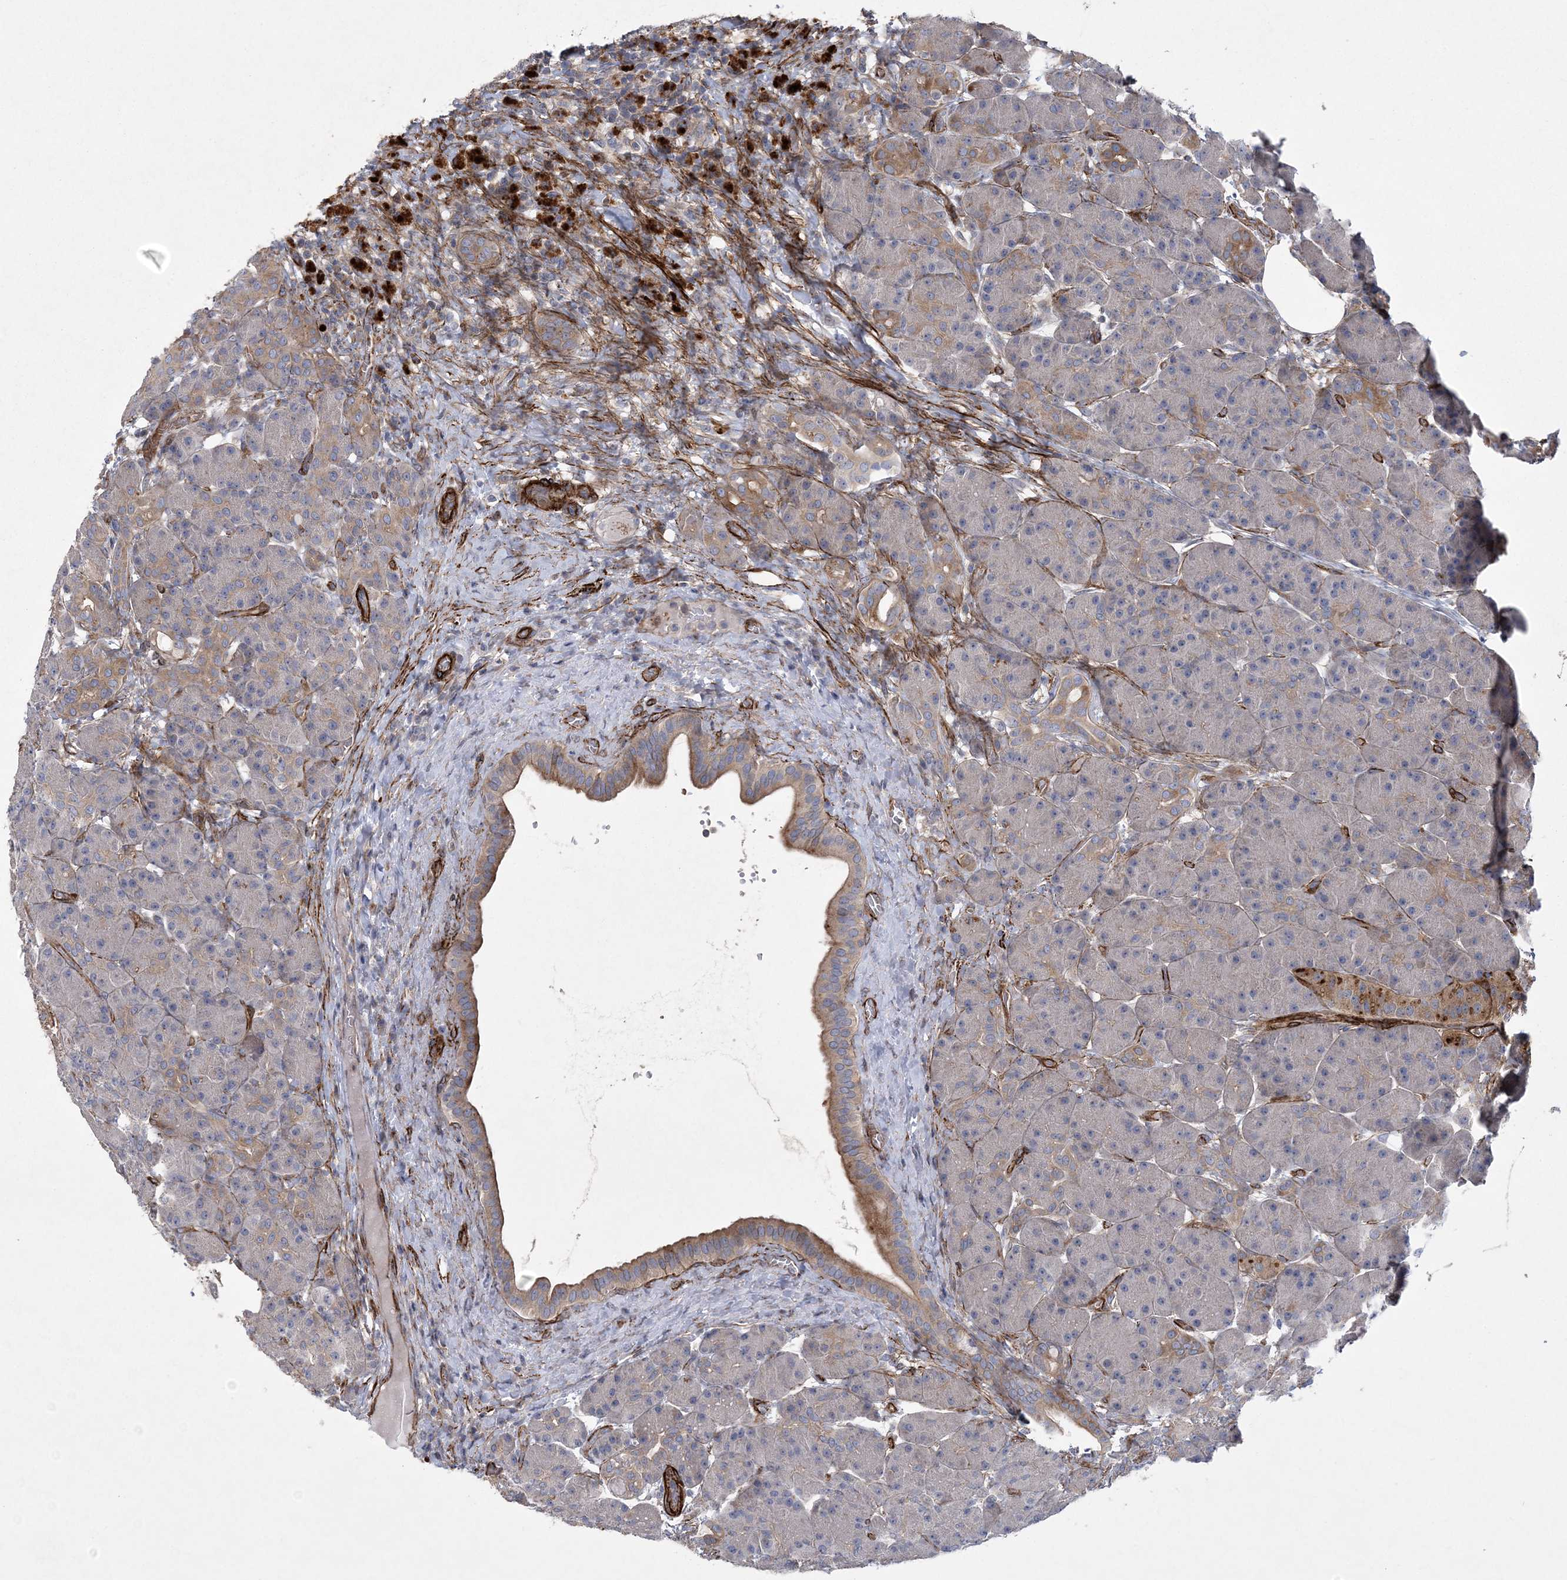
{"staining": {"intensity": "moderate", "quantity": "<25%", "location": "cytoplasmic/membranous"}, "tissue": "pancreas", "cell_type": "Exocrine glandular cells", "image_type": "normal", "snomed": [{"axis": "morphology", "description": "Normal tissue, NOS"}, {"axis": "topography", "description": "Pancreas"}], "caption": "Protein analysis of unremarkable pancreas exhibits moderate cytoplasmic/membranous expression in about <25% of exocrine glandular cells. The staining was performed using DAB, with brown indicating positive protein expression. Nuclei are stained blue with hematoxylin.", "gene": "ARSJ", "patient": {"sex": "male", "age": 63}}